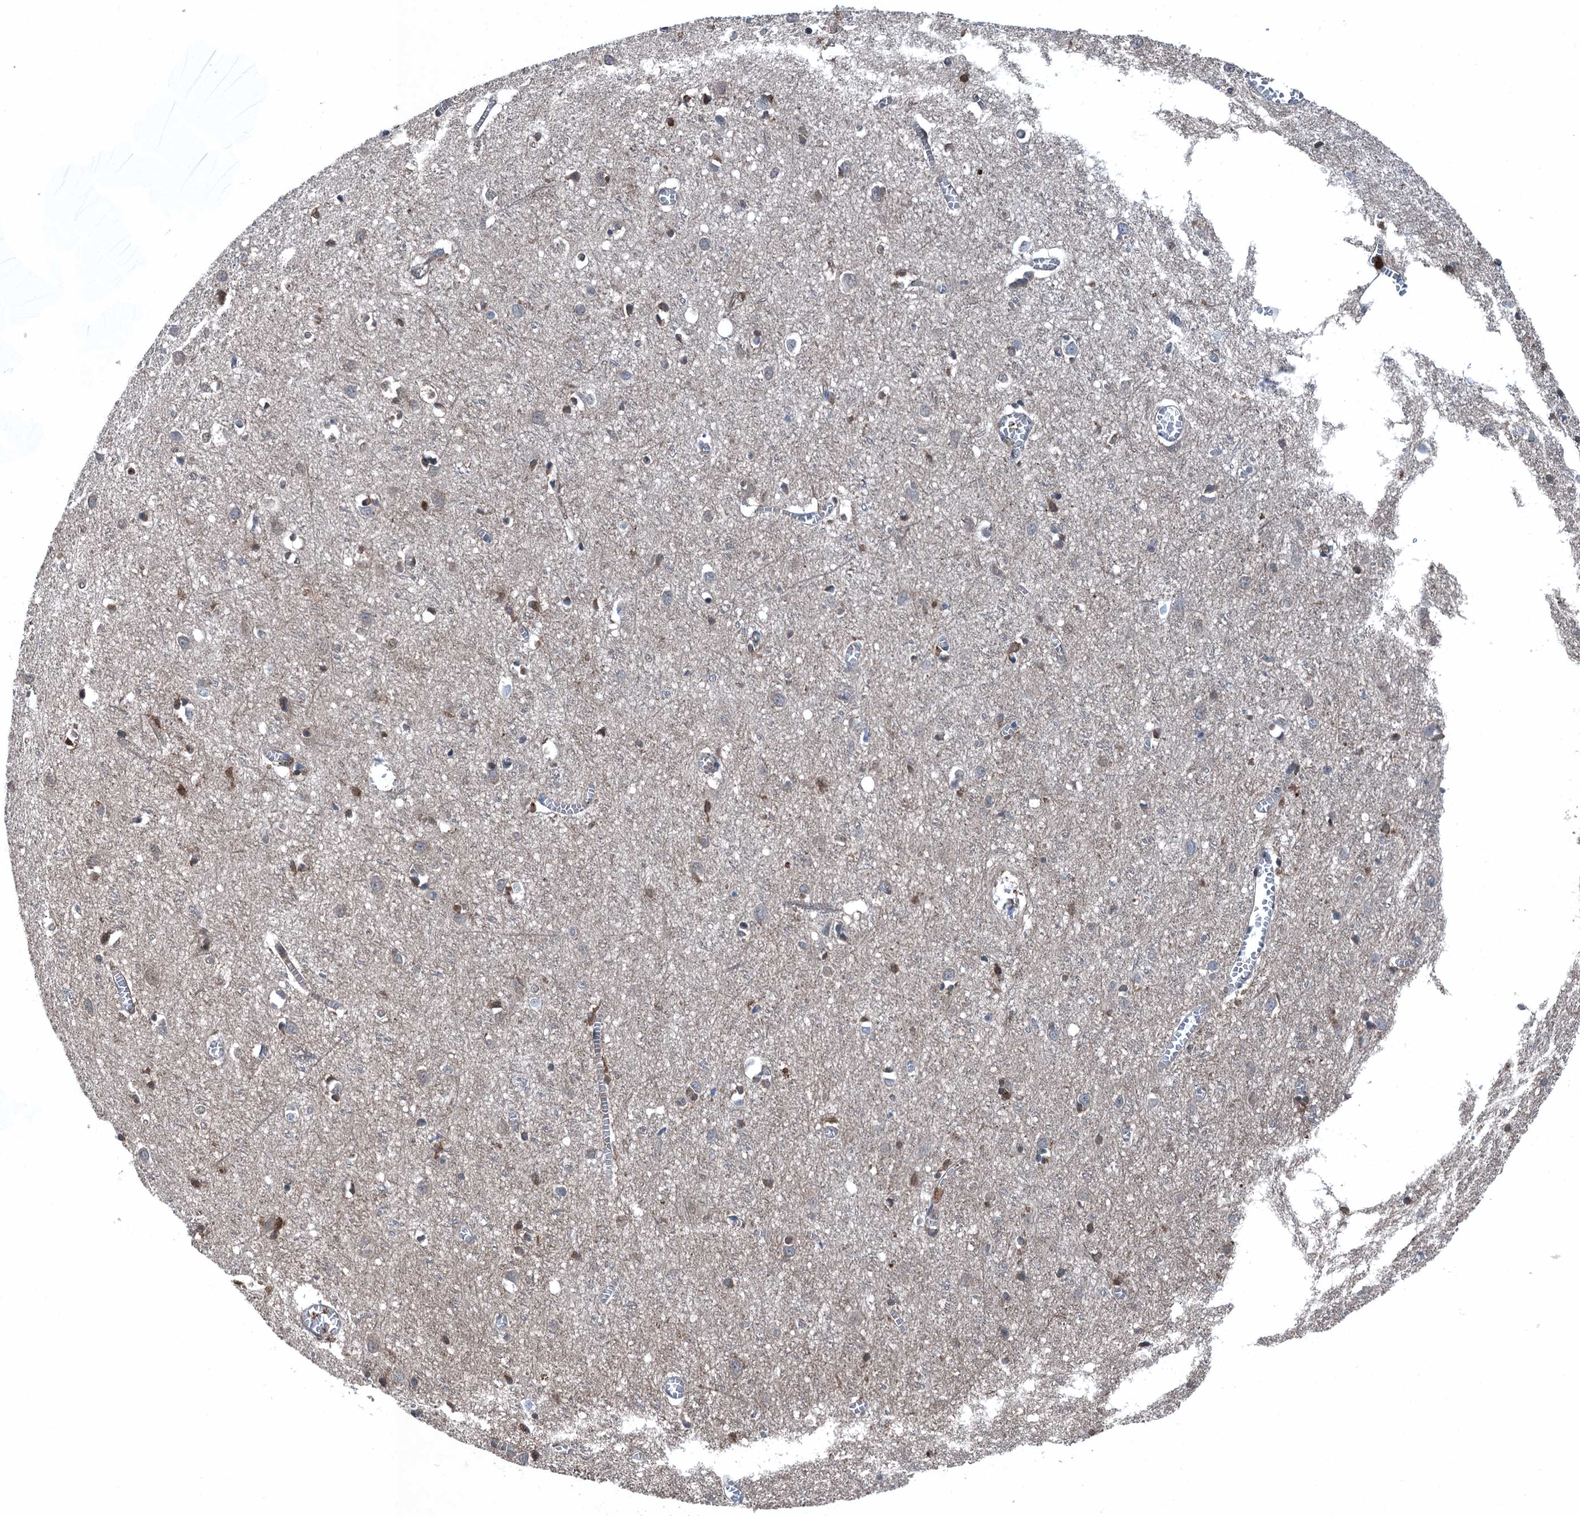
{"staining": {"intensity": "weak", "quantity": "25%-75%", "location": "cytoplasmic/membranous"}, "tissue": "cerebral cortex", "cell_type": "Endothelial cells", "image_type": "normal", "snomed": [{"axis": "morphology", "description": "Normal tissue, NOS"}, {"axis": "topography", "description": "Cerebral cortex"}], "caption": "Immunohistochemical staining of normal human cerebral cortex reveals low levels of weak cytoplasmic/membranous staining in approximately 25%-75% of endothelial cells.", "gene": "RNH1", "patient": {"sex": "female", "age": 64}}